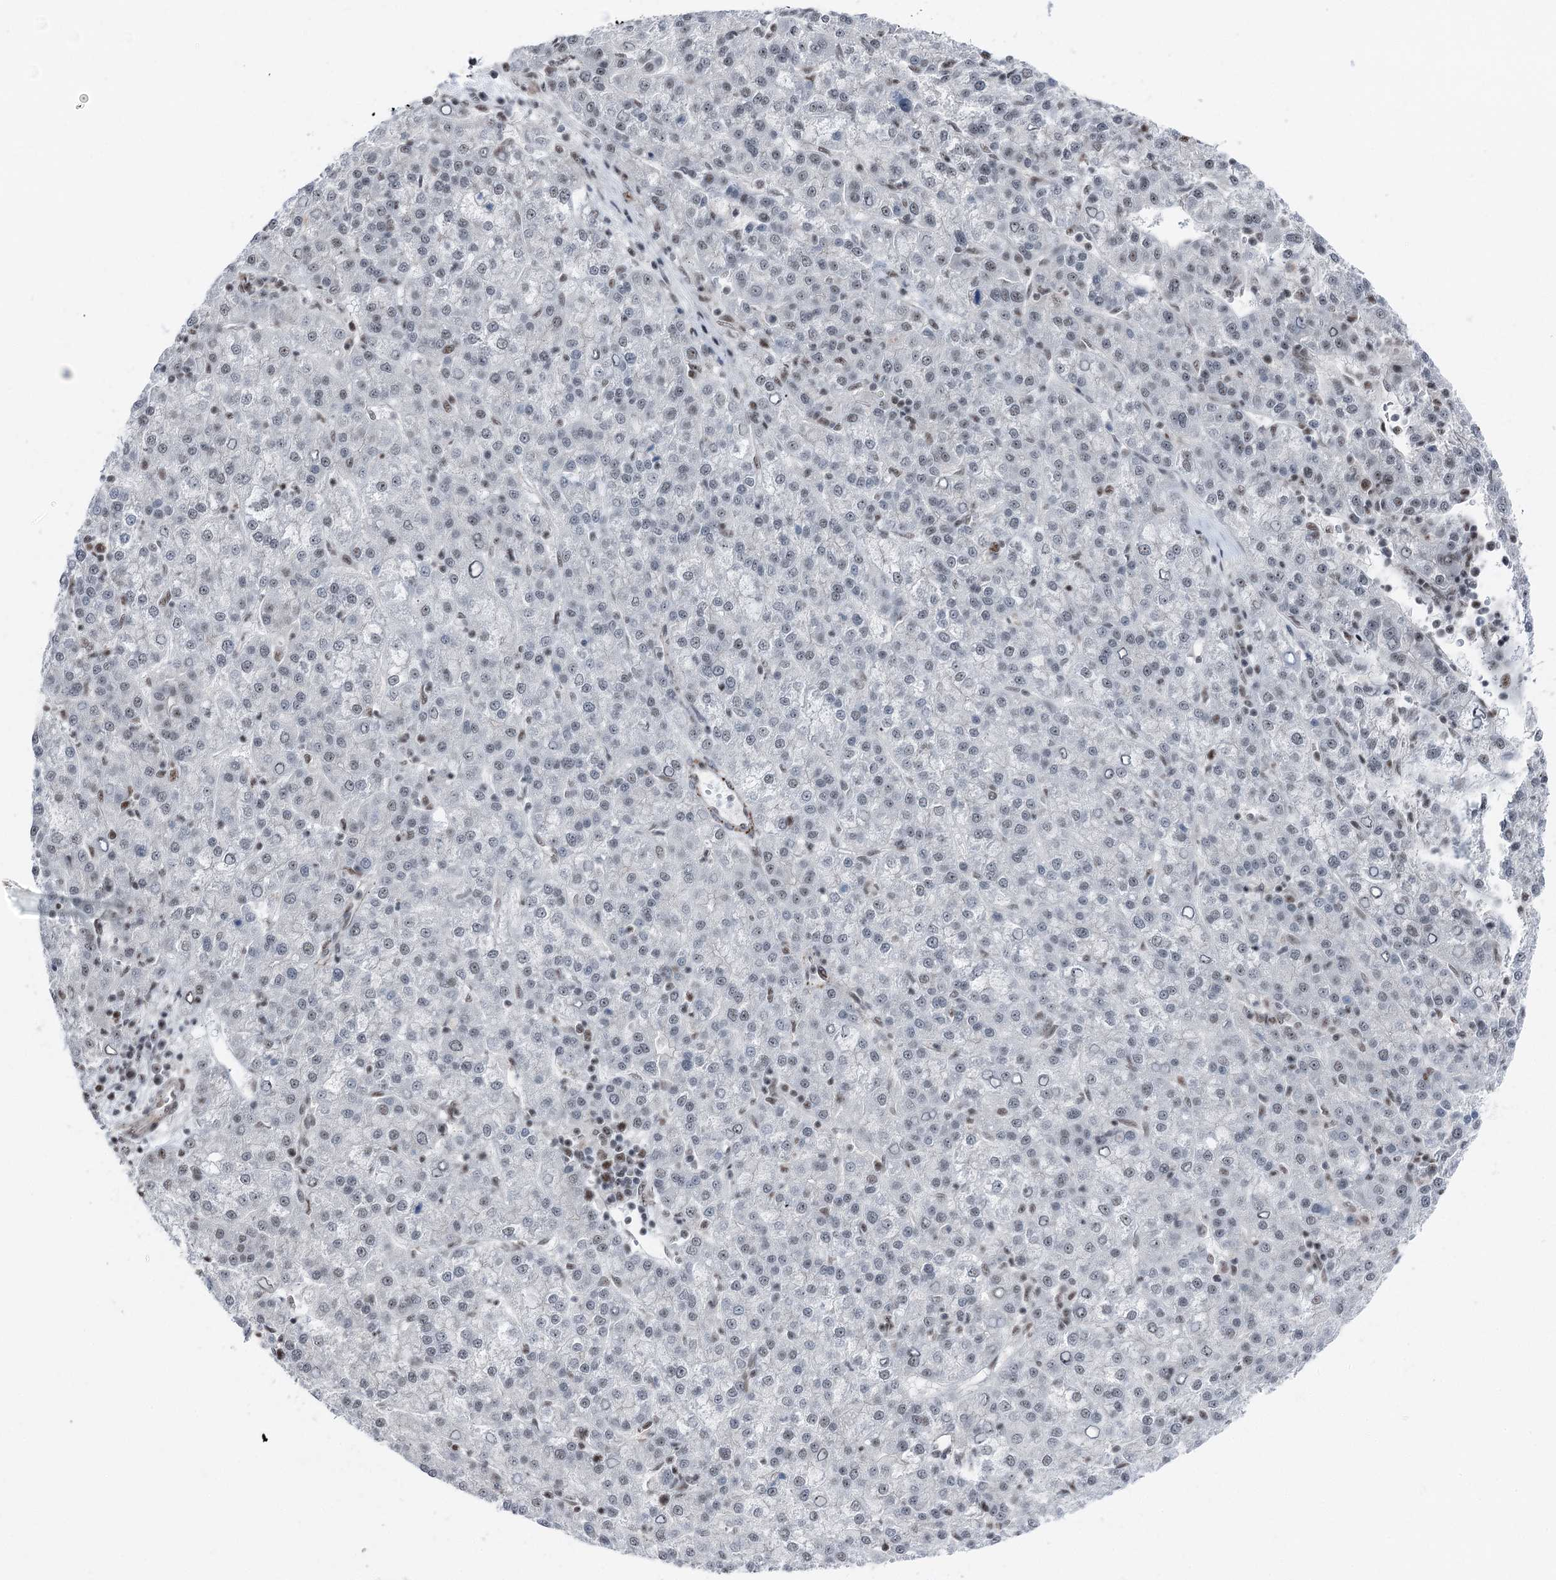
{"staining": {"intensity": "negative", "quantity": "none", "location": "none"}, "tissue": "liver cancer", "cell_type": "Tumor cells", "image_type": "cancer", "snomed": [{"axis": "morphology", "description": "Carcinoma, Hepatocellular, NOS"}, {"axis": "topography", "description": "Liver"}], "caption": "Liver hepatocellular carcinoma was stained to show a protein in brown. There is no significant staining in tumor cells. Nuclei are stained in blue.", "gene": "POLR2H", "patient": {"sex": "female", "age": 58}}